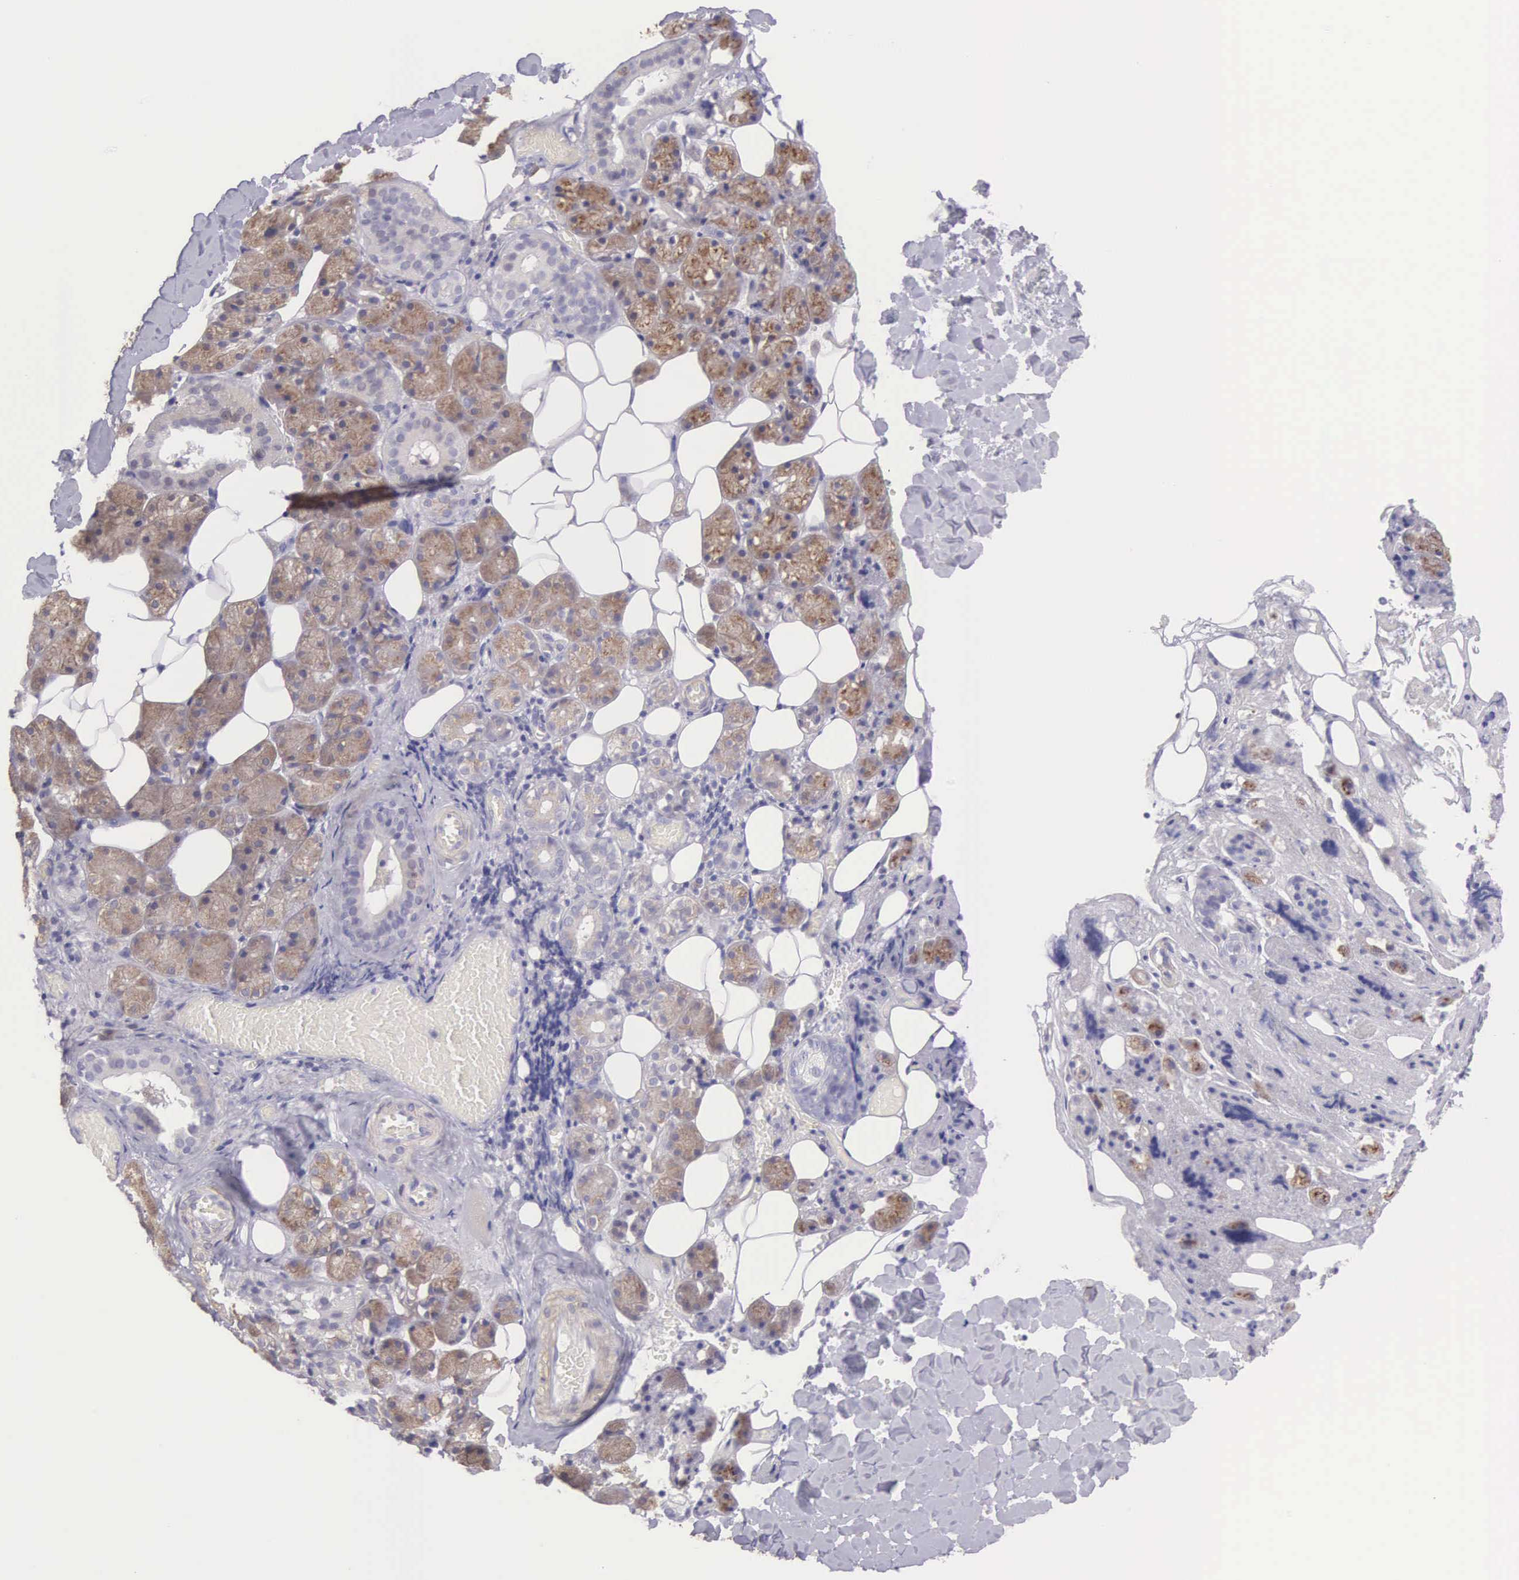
{"staining": {"intensity": "moderate", "quantity": "25%-75%", "location": "cytoplasmic/membranous"}, "tissue": "salivary gland", "cell_type": "Glandular cells", "image_type": "normal", "snomed": [{"axis": "morphology", "description": "Normal tissue, NOS"}, {"axis": "topography", "description": "Salivary gland"}], "caption": "About 25%-75% of glandular cells in normal human salivary gland demonstrate moderate cytoplasmic/membranous protein expression as visualized by brown immunohistochemical staining.", "gene": "ARFGAP3", "patient": {"sex": "female", "age": 55}}